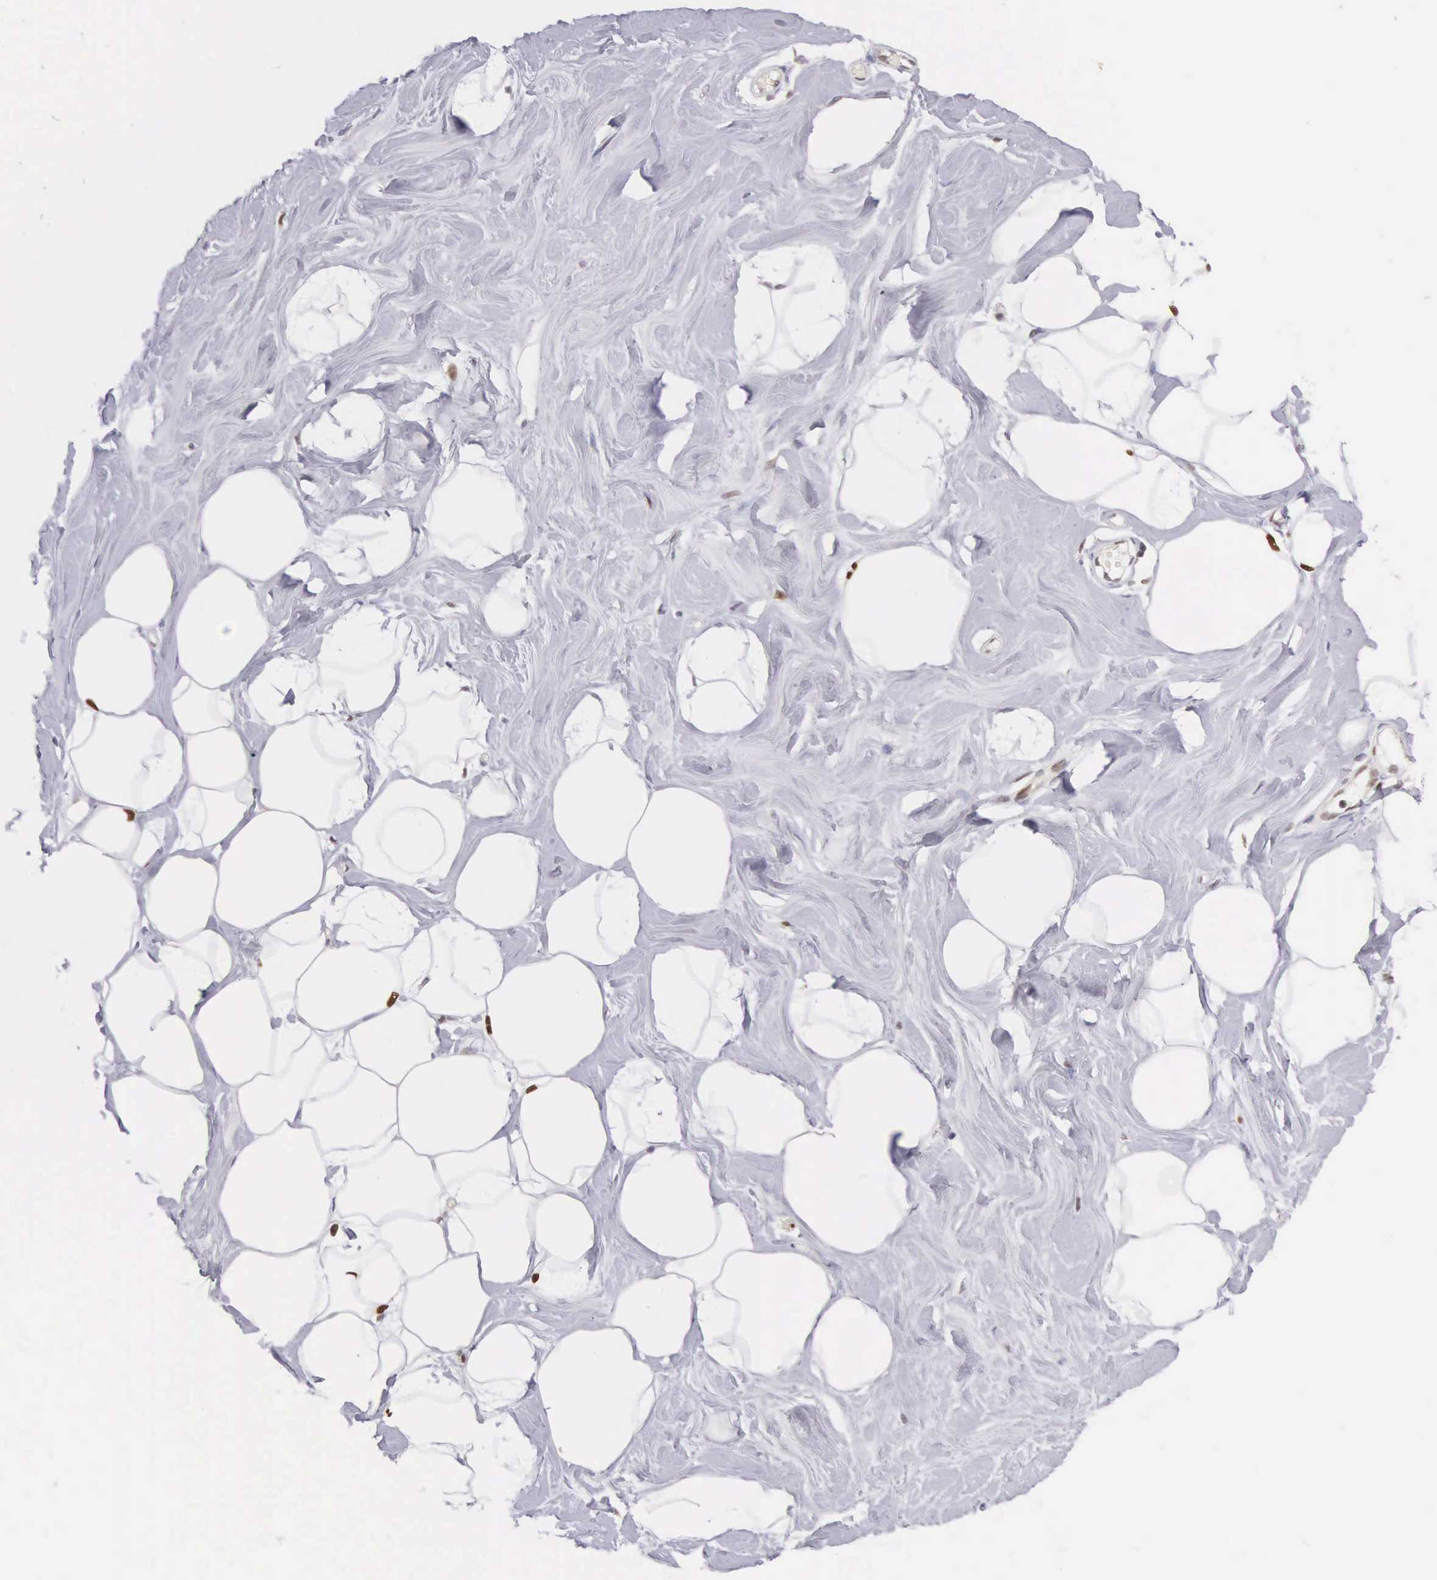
{"staining": {"intensity": "negative", "quantity": "none", "location": "none"}, "tissue": "adipose tissue", "cell_type": "Adipocytes", "image_type": "normal", "snomed": [{"axis": "morphology", "description": "Normal tissue, NOS"}, {"axis": "topography", "description": "Breast"}], "caption": "Protein analysis of unremarkable adipose tissue demonstrates no significant expression in adipocytes.", "gene": "GRK3", "patient": {"sex": "female", "age": 44}}